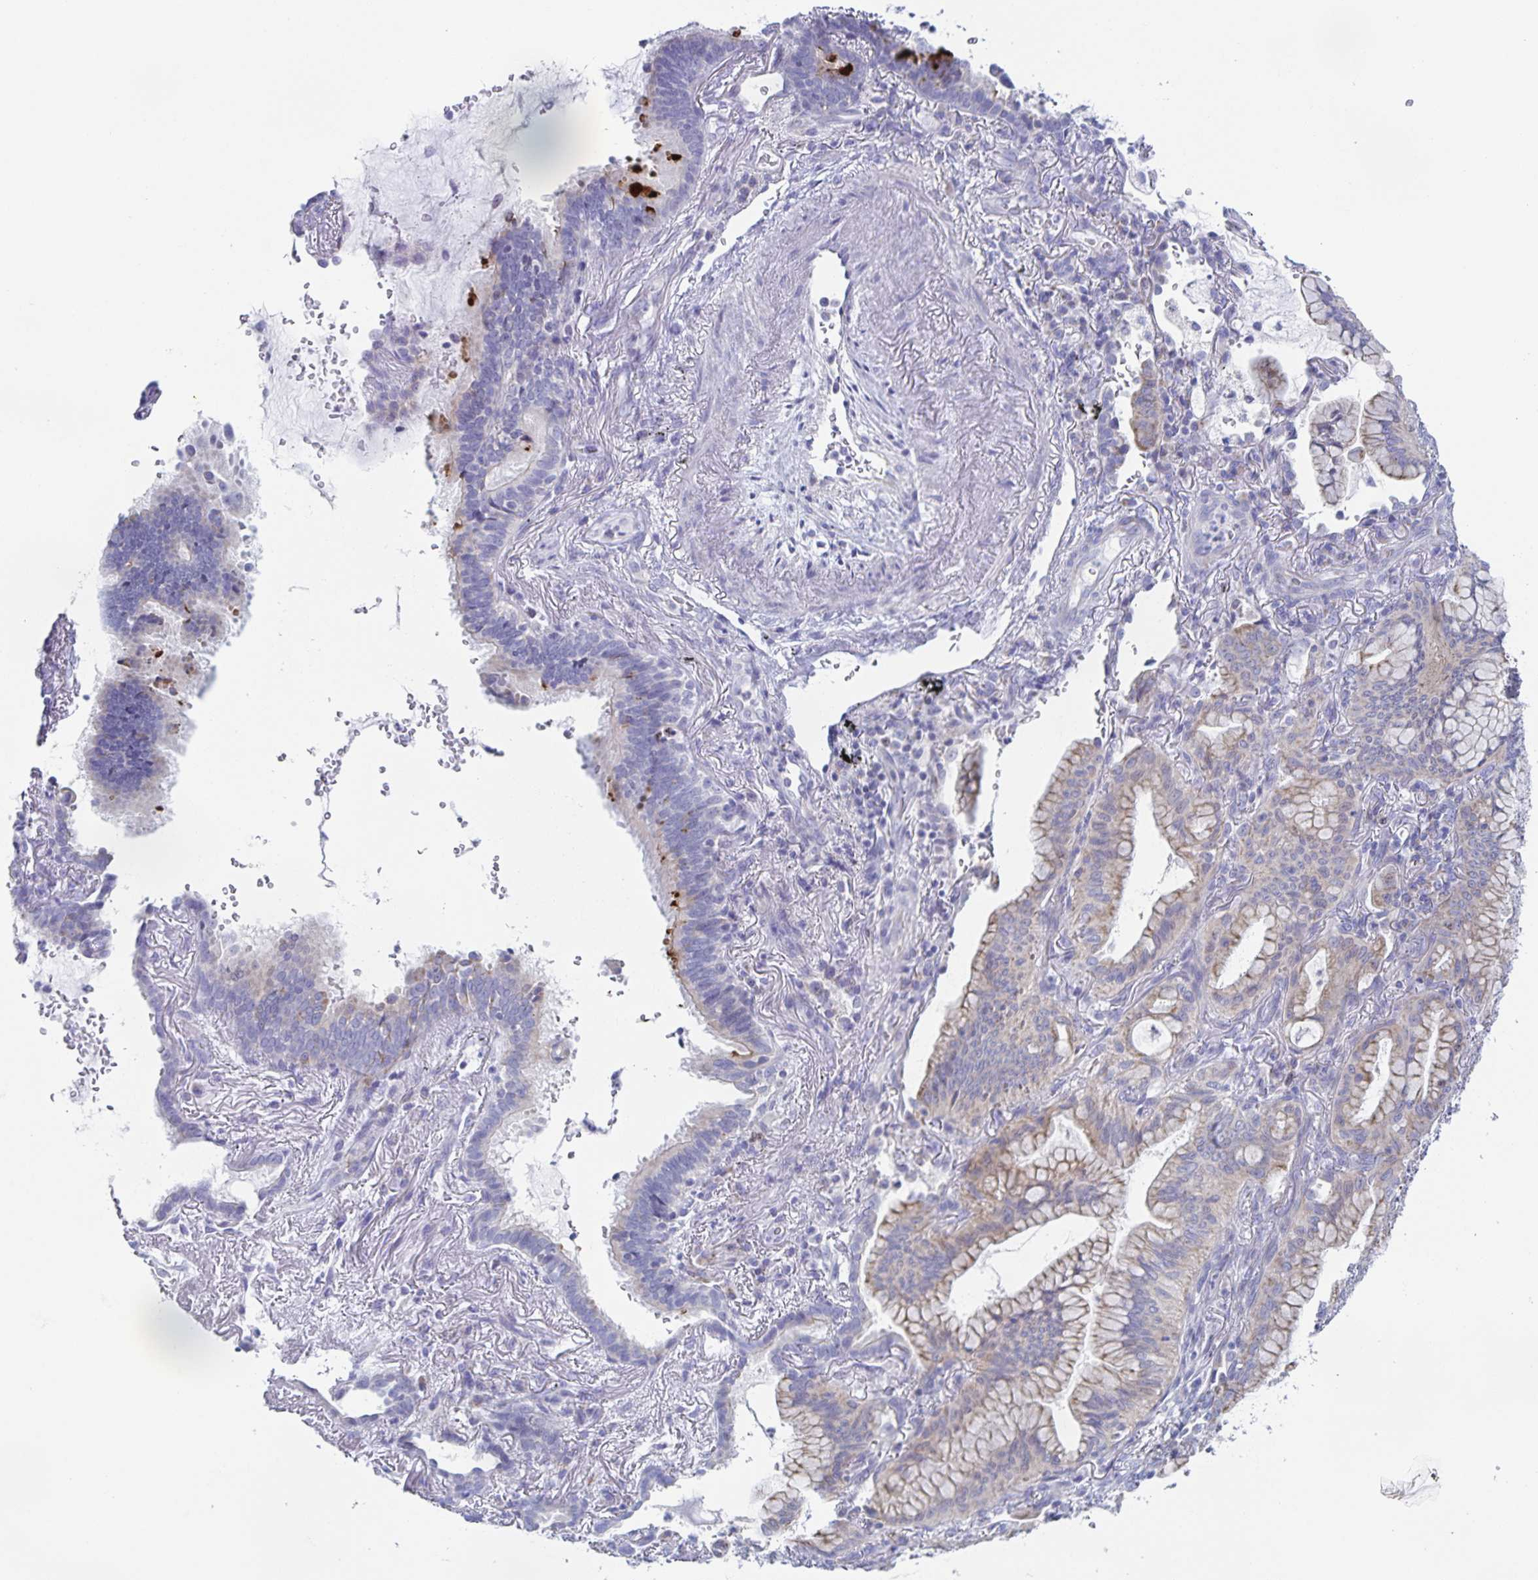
{"staining": {"intensity": "weak", "quantity": "25%-75%", "location": "cytoplasmic/membranous"}, "tissue": "lung cancer", "cell_type": "Tumor cells", "image_type": "cancer", "snomed": [{"axis": "morphology", "description": "Adenocarcinoma, NOS"}, {"axis": "topography", "description": "Lung"}], "caption": "IHC micrograph of human adenocarcinoma (lung) stained for a protein (brown), which reveals low levels of weak cytoplasmic/membranous expression in about 25%-75% of tumor cells.", "gene": "CENPH", "patient": {"sex": "male", "age": 77}}